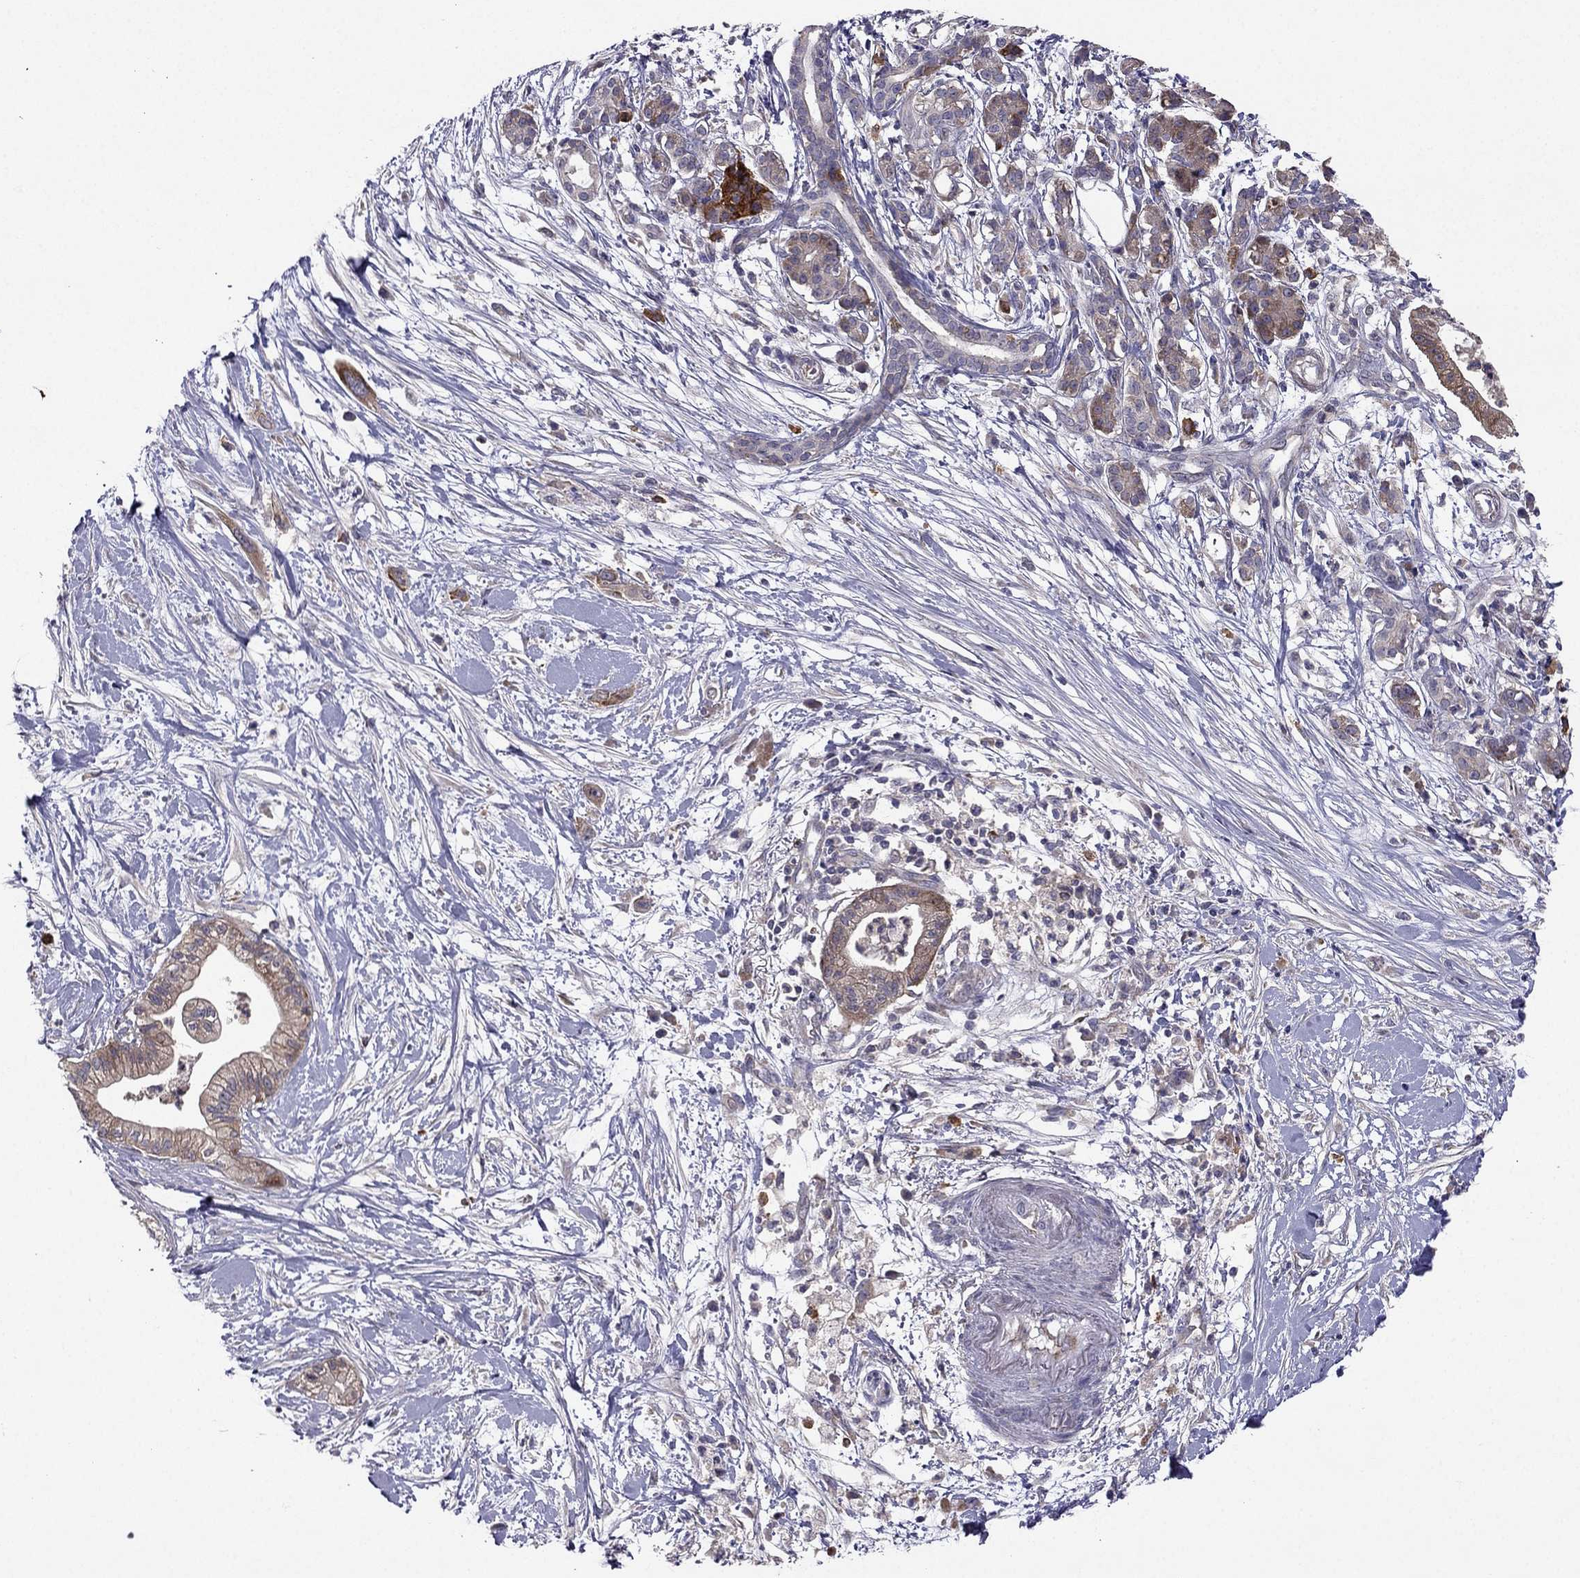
{"staining": {"intensity": "moderate", "quantity": "25%-75%", "location": "cytoplasmic/membranous"}, "tissue": "pancreatic cancer", "cell_type": "Tumor cells", "image_type": "cancer", "snomed": [{"axis": "morphology", "description": "Normal tissue, NOS"}, {"axis": "morphology", "description": "Adenocarcinoma, NOS"}, {"axis": "topography", "description": "Lymph node"}, {"axis": "topography", "description": "Pancreas"}], "caption": "Immunohistochemical staining of adenocarcinoma (pancreatic) displays moderate cytoplasmic/membranous protein positivity in approximately 25%-75% of tumor cells.", "gene": "STXBP5", "patient": {"sex": "female", "age": 58}}